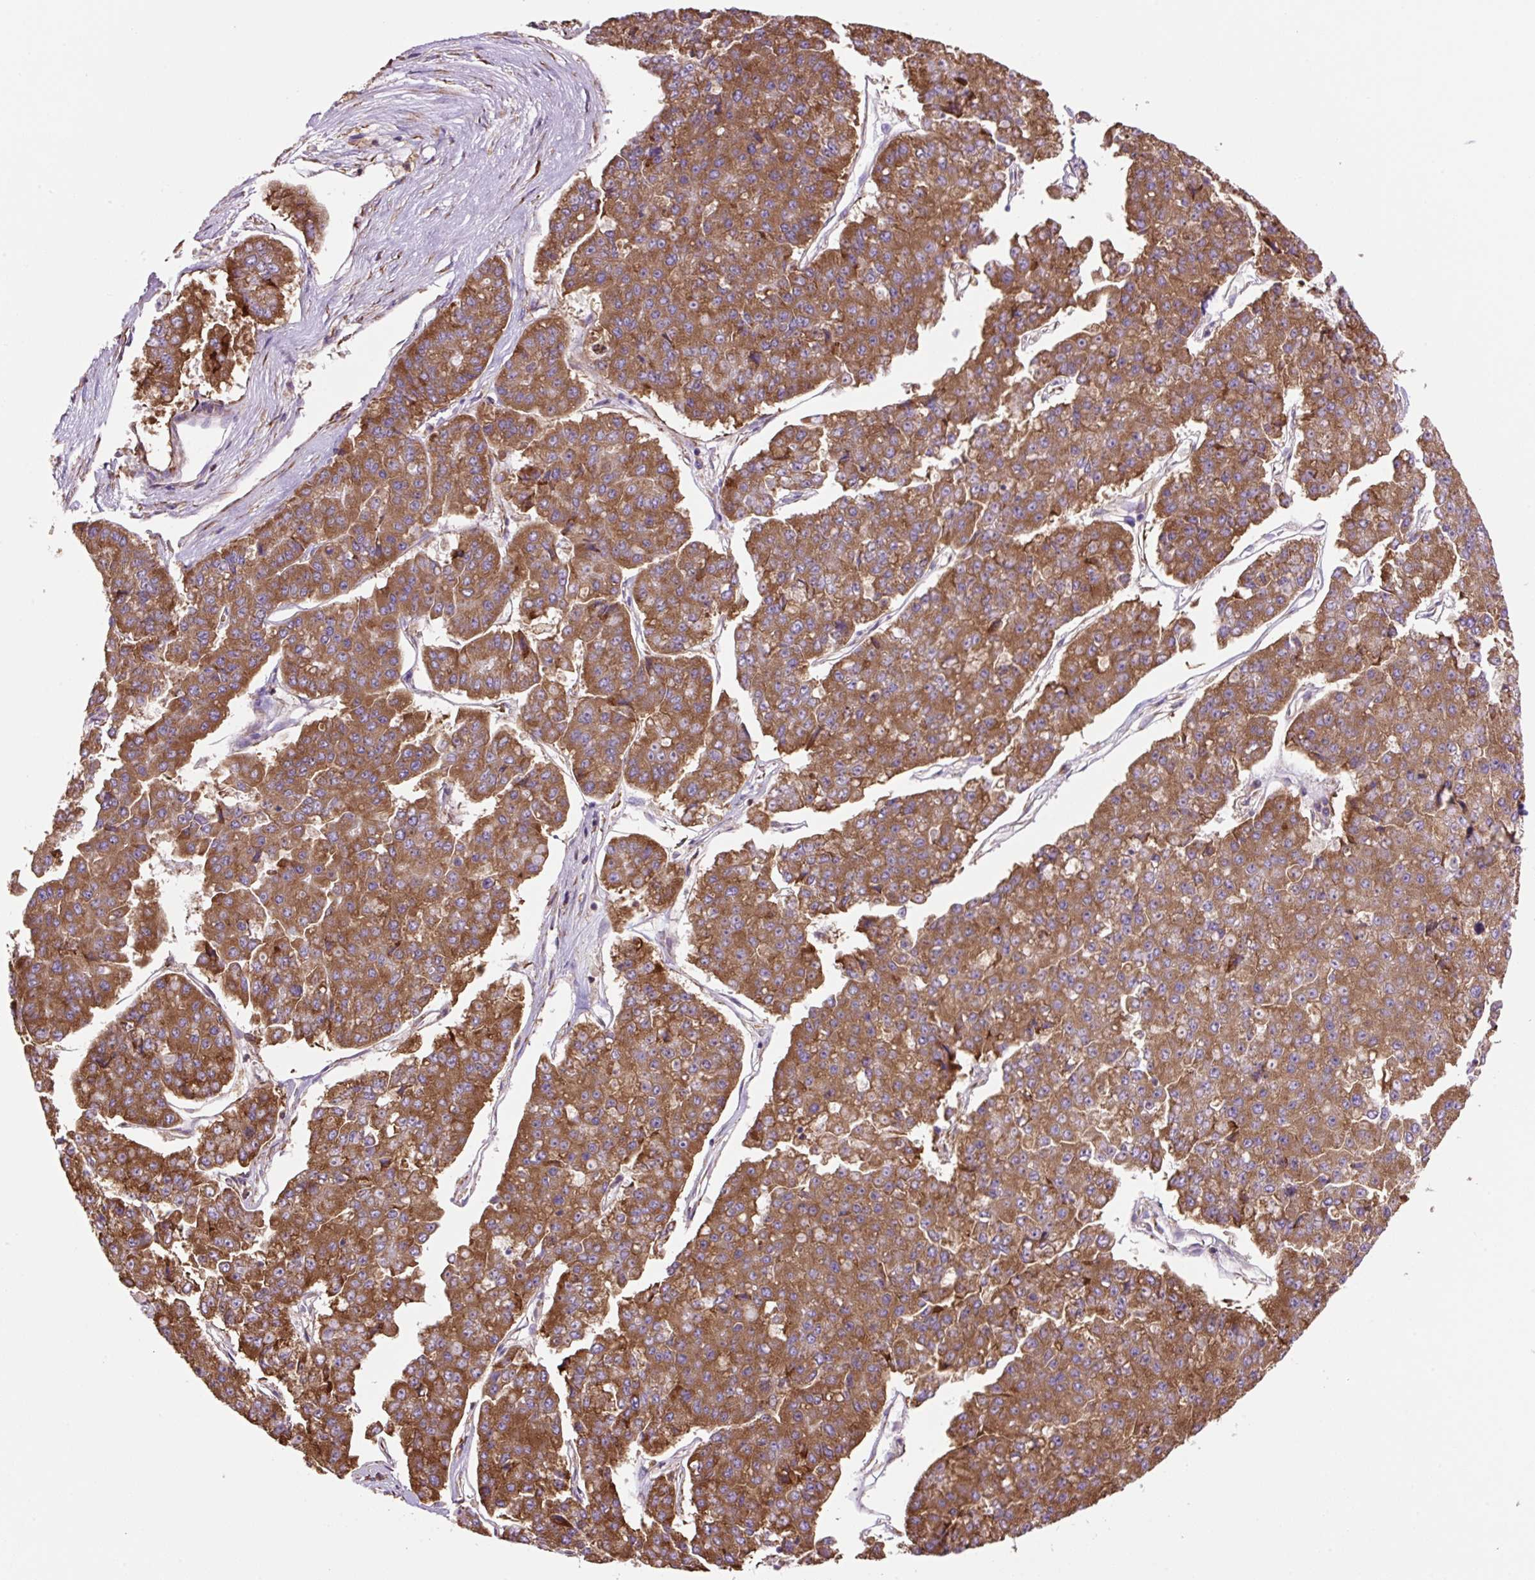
{"staining": {"intensity": "moderate", "quantity": ">75%", "location": "cytoplasmic/membranous"}, "tissue": "pancreatic cancer", "cell_type": "Tumor cells", "image_type": "cancer", "snomed": [{"axis": "morphology", "description": "Adenocarcinoma, NOS"}, {"axis": "topography", "description": "Pancreas"}], "caption": "Pancreatic cancer (adenocarcinoma) was stained to show a protein in brown. There is medium levels of moderate cytoplasmic/membranous positivity in approximately >75% of tumor cells. Nuclei are stained in blue.", "gene": "RPS23", "patient": {"sex": "male", "age": 50}}